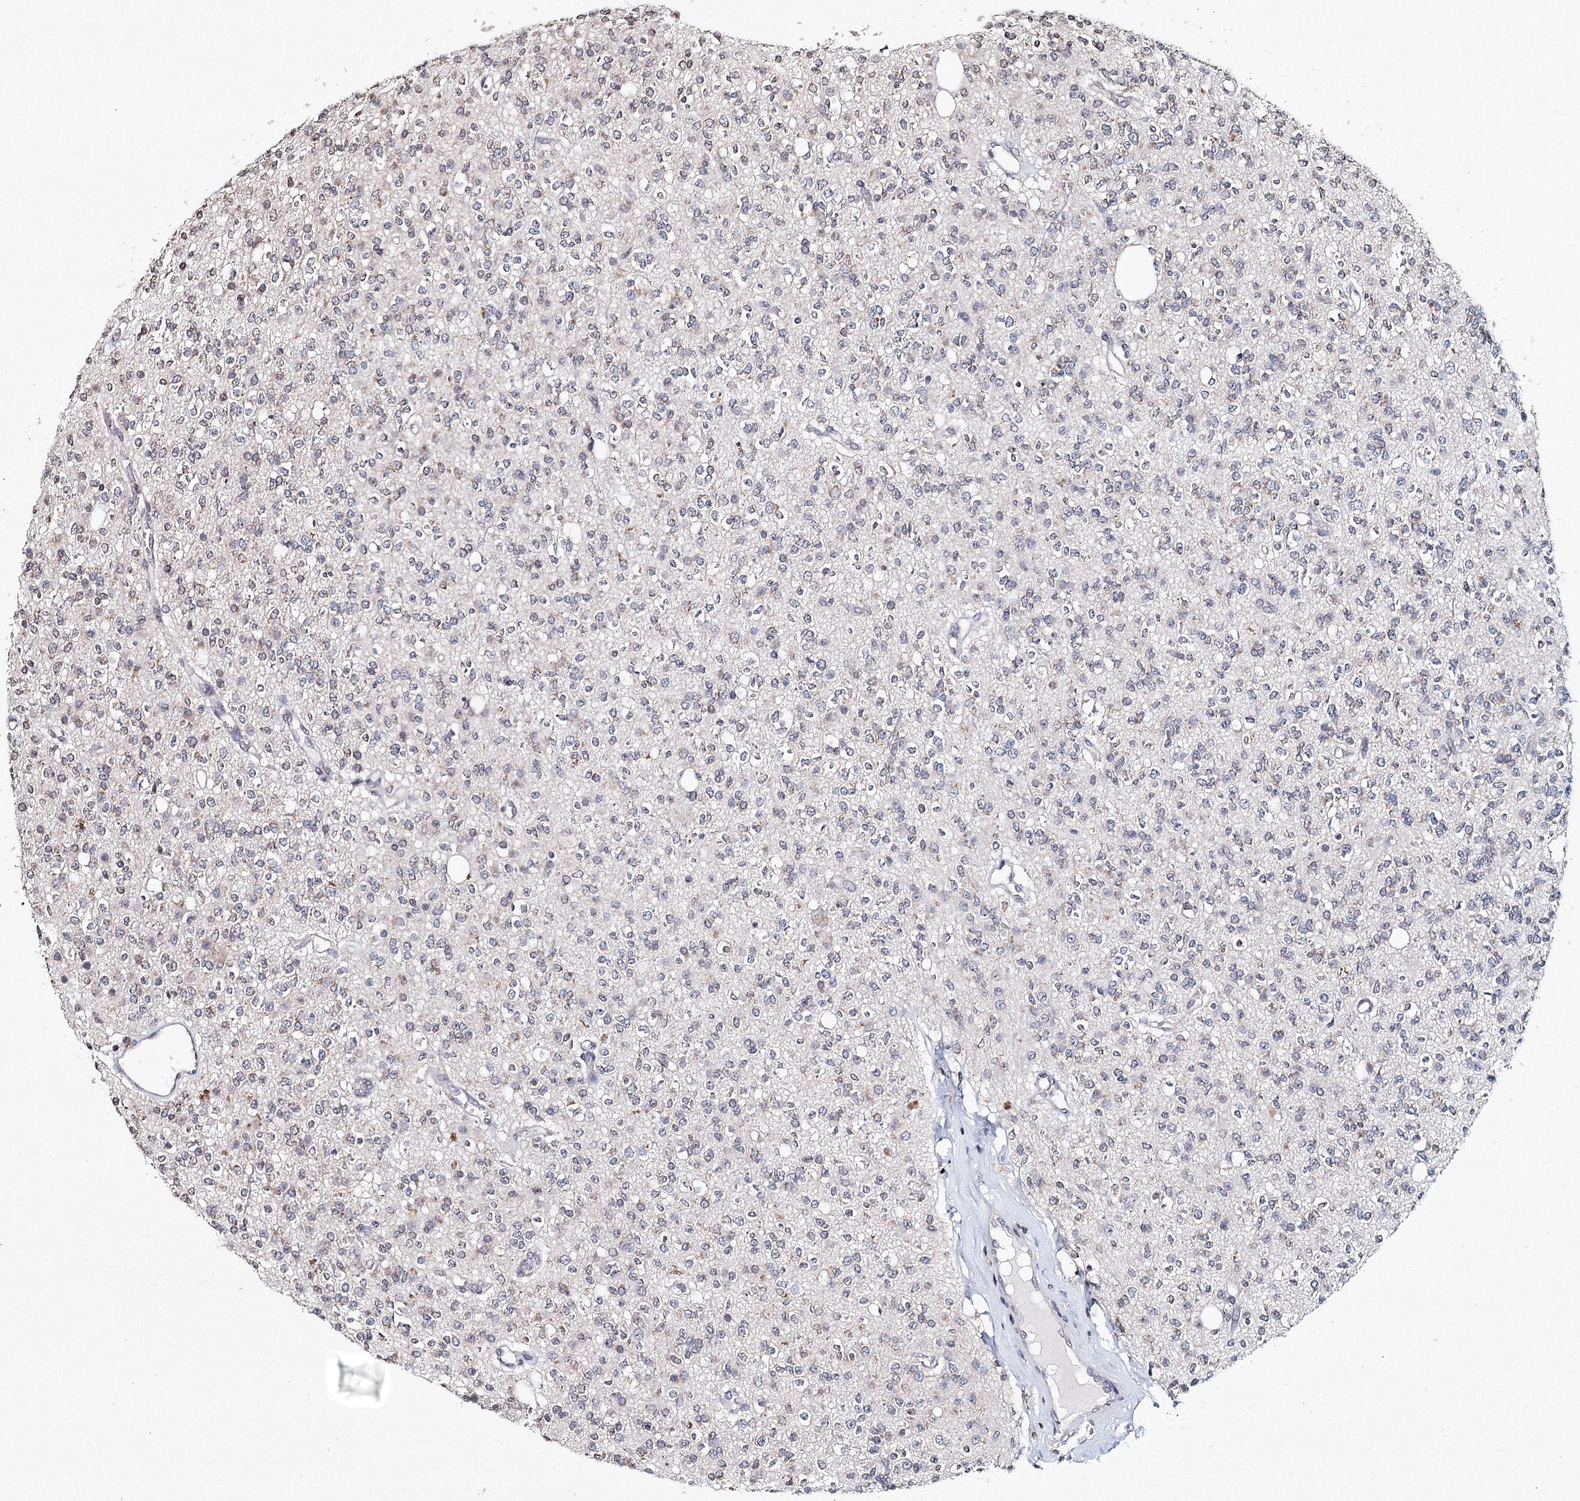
{"staining": {"intensity": "weak", "quantity": "<25%", "location": "cytoplasmic/membranous"}, "tissue": "glioma", "cell_type": "Tumor cells", "image_type": "cancer", "snomed": [{"axis": "morphology", "description": "Glioma, malignant, High grade"}, {"axis": "topography", "description": "Brain"}], "caption": "Immunohistochemical staining of human glioma demonstrates no significant expression in tumor cells. The staining was performed using DAB to visualize the protein expression in brown, while the nuclei were stained in blue with hematoxylin (Magnification: 20x).", "gene": "ICOS", "patient": {"sex": "male", "age": 34}}